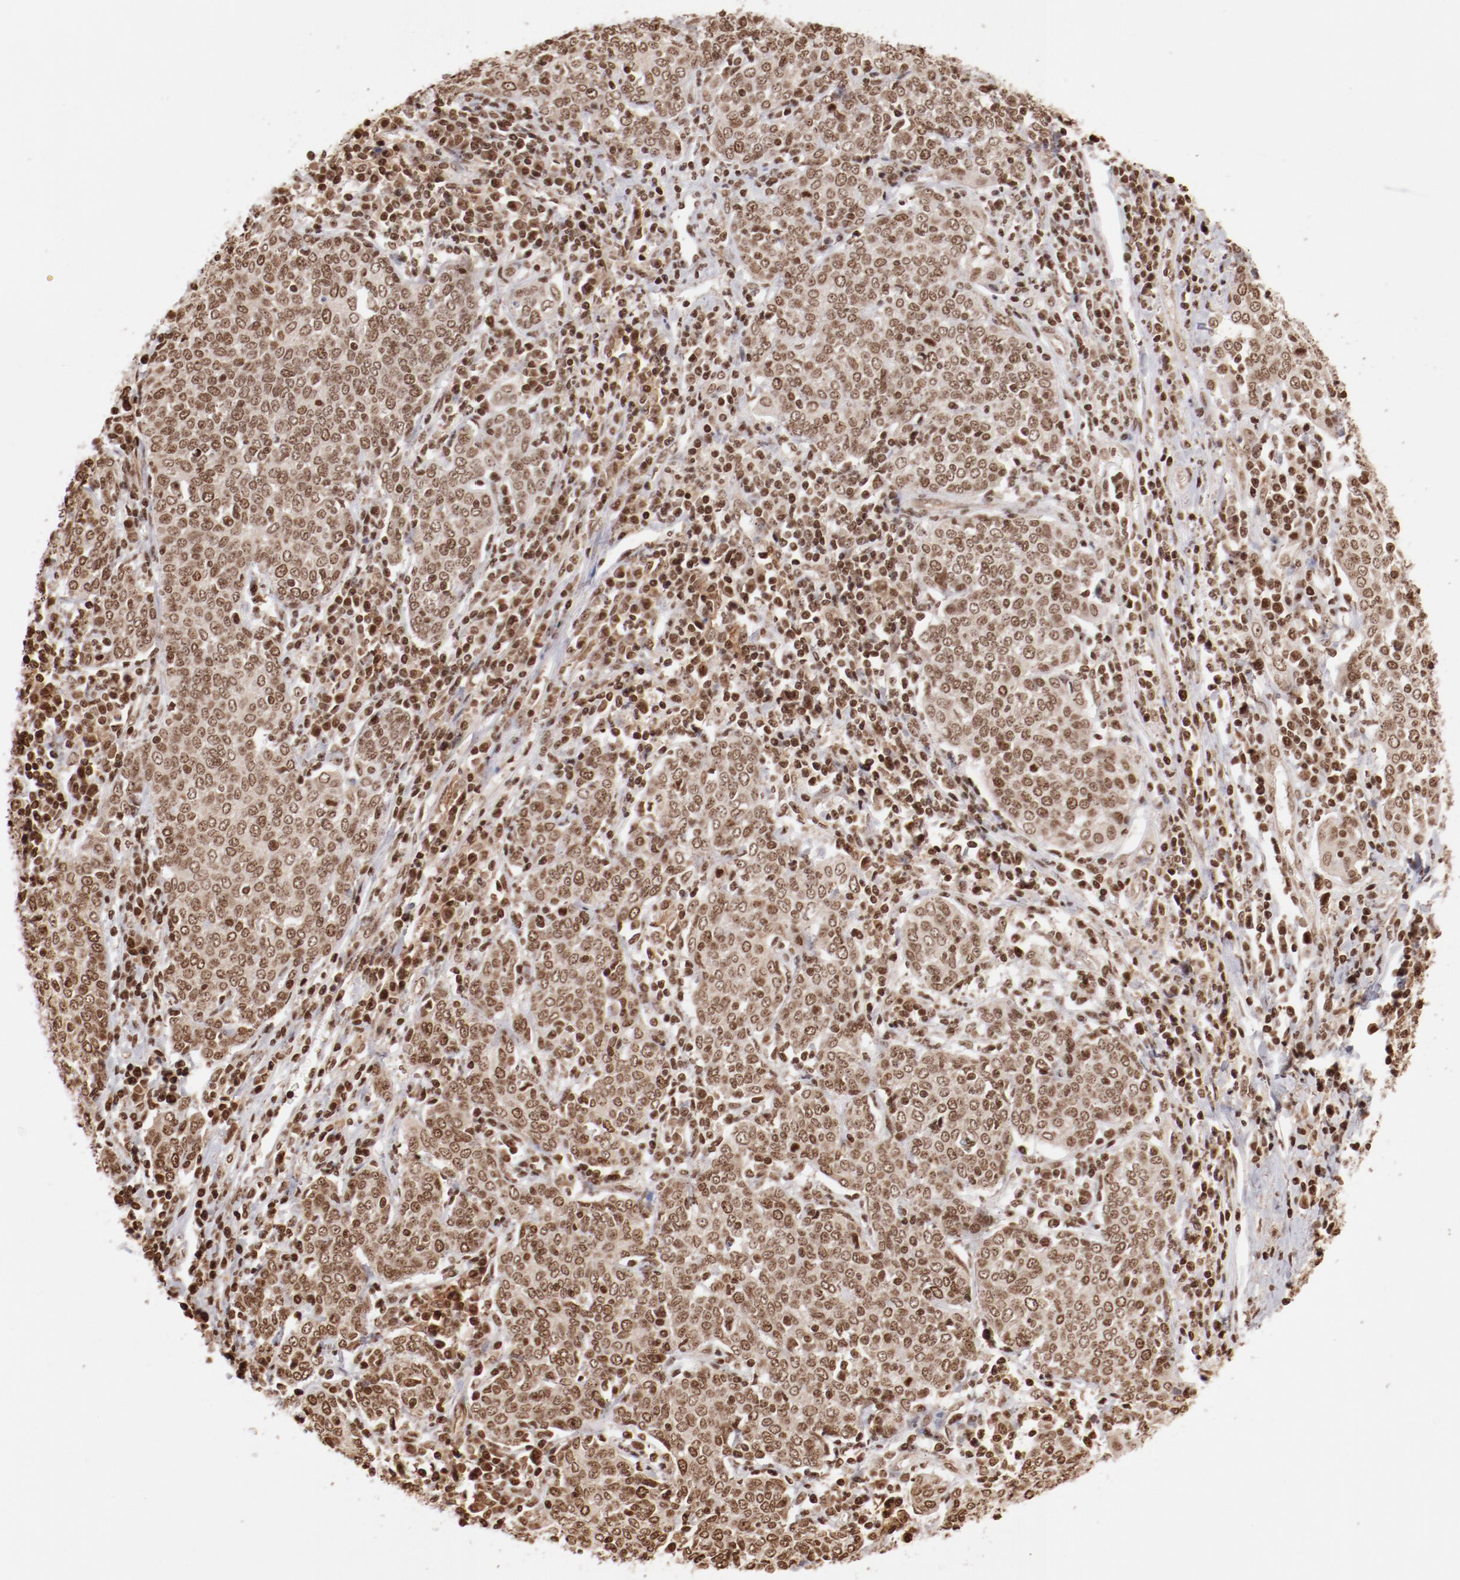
{"staining": {"intensity": "moderate", "quantity": ">75%", "location": "nuclear"}, "tissue": "cervical cancer", "cell_type": "Tumor cells", "image_type": "cancer", "snomed": [{"axis": "morphology", "description": "Squamous cell carcinoma, NOS"}, {"axis": "topography", "description": "Cervix"}], "caption": "Brown immunohistochemical staining in human cervical cancer (squamous cell carcinoma) demonstrates moderate nuclear expression in approximately >75% of tumor cells.", "gene": "ABL2", "patient": {"sex": "female", "age": 40}}